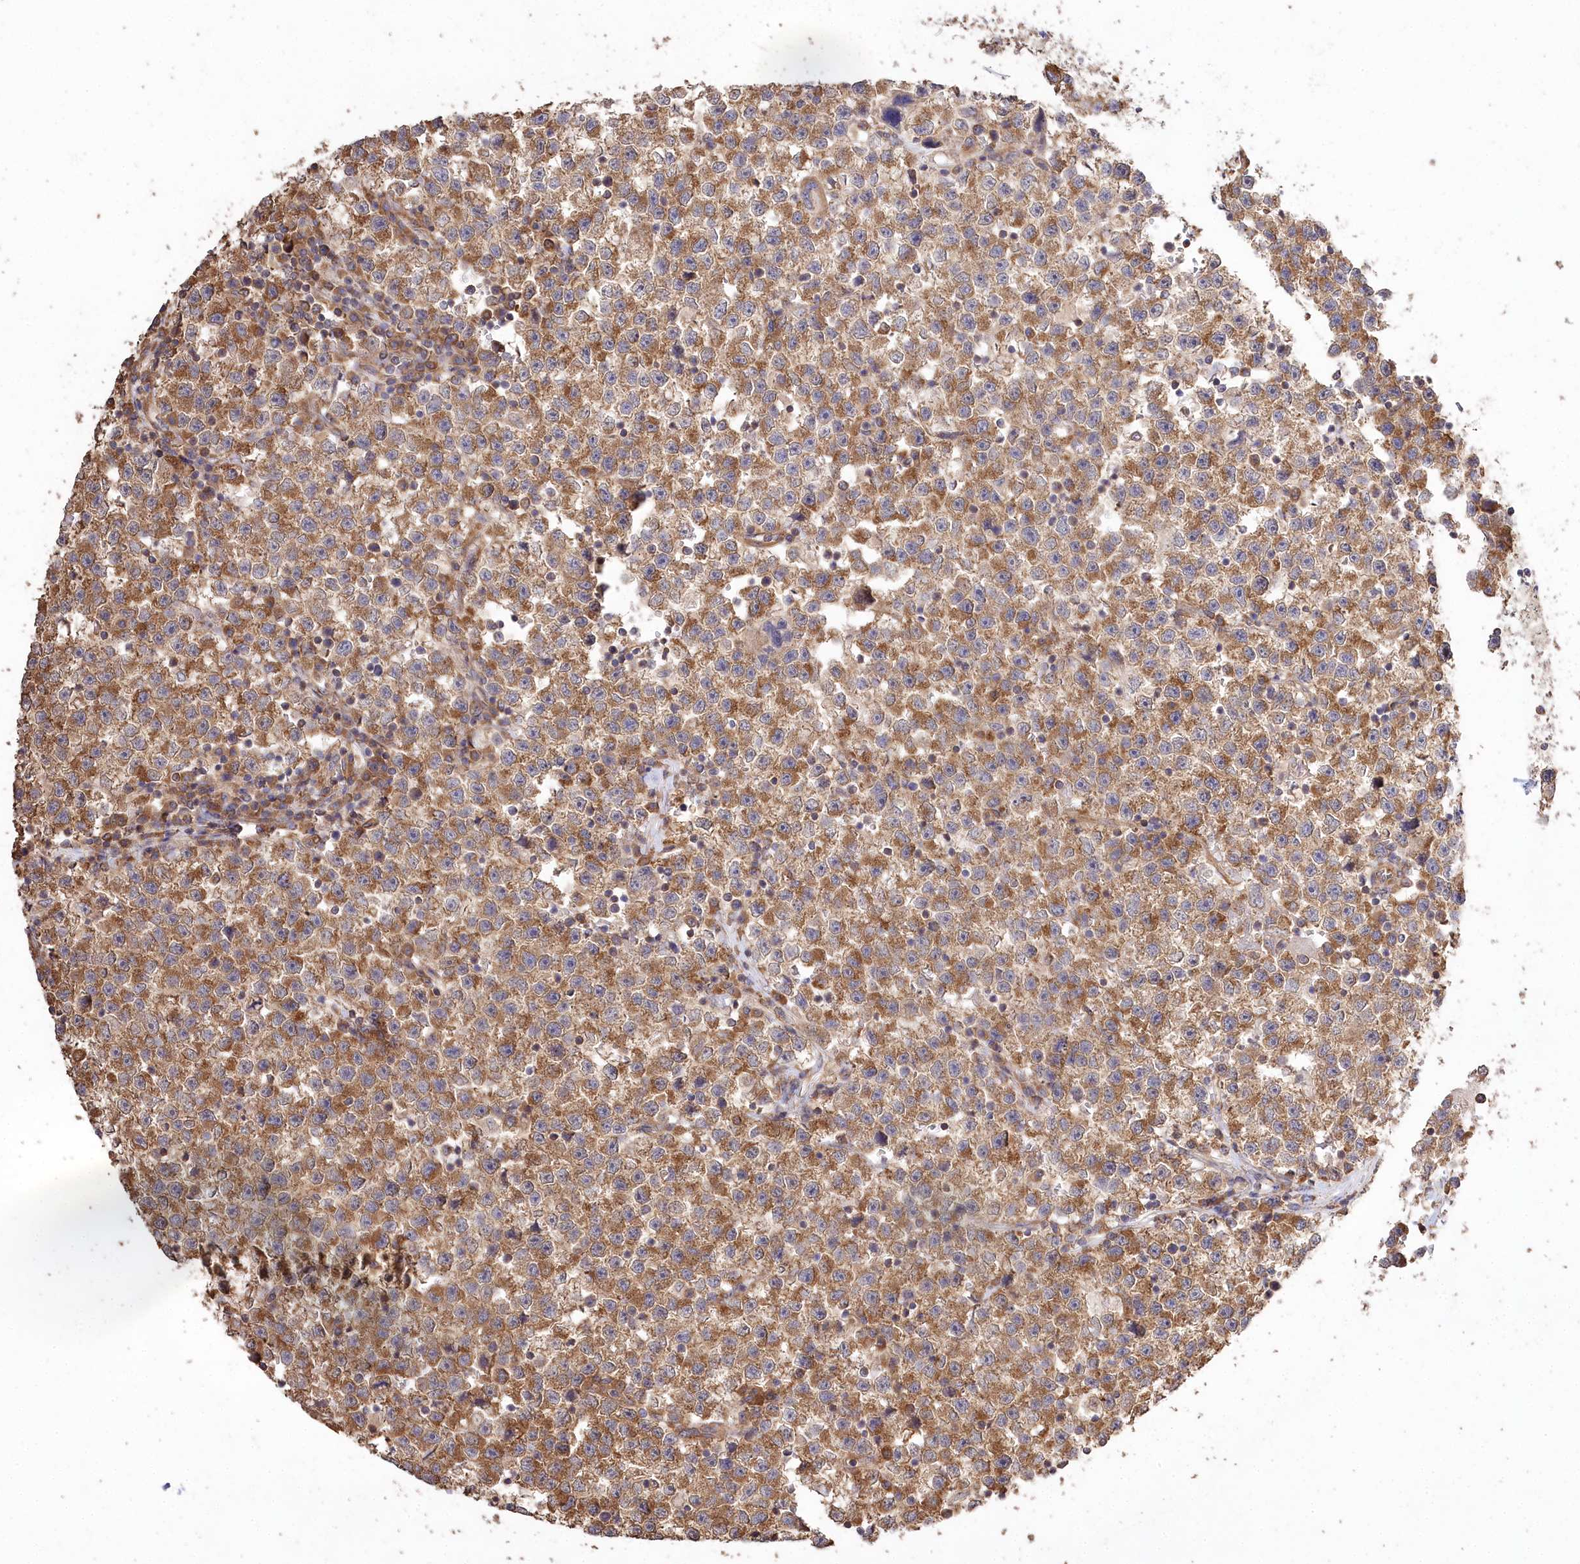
{"staining": {"intensity": "moderate", "quantity": ">75%", "location": "cytoplasmic/membranous"}, "tissue": "testis cancer", "cell_type": "Tumor cells", "image_type": "cancer", "snomed": [{"axis": "morphology", "description": "Seminoma, NOS"}, {"axis": "topography", "description": "Testis"}], "caption": "Immunohistochemical staining of testis seminoma reveals medium levels of moderate cytoplasmic/membranous expression in approximately >75% of tumor cells. The protein of interest is shown in brown color, while the nuclei are stained blue.", "gene": "PRSS53", "patient": {"sex": "male", "age": 22}}